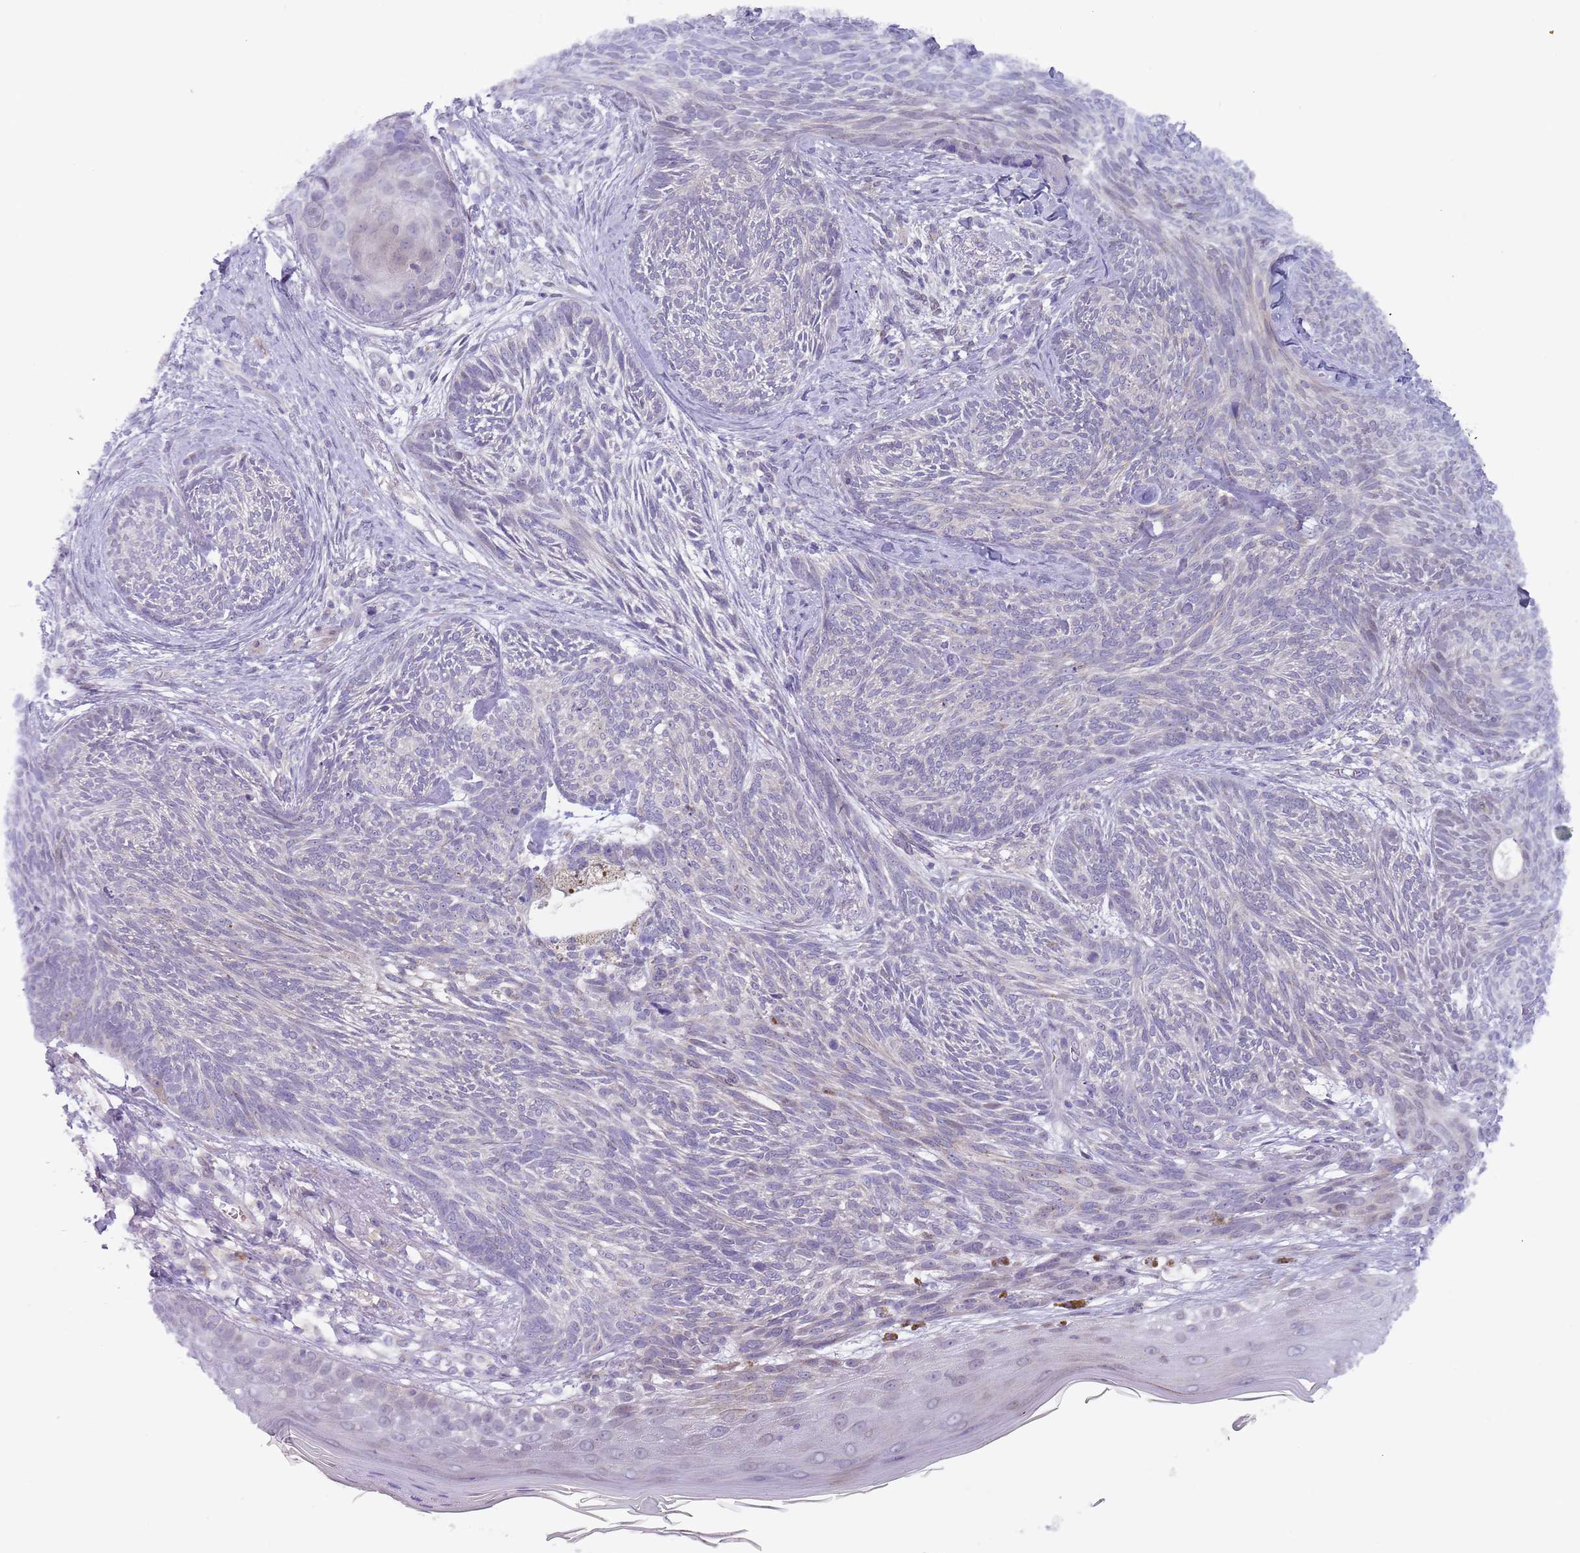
{"staining": {"intensity": "negative", "quantity": "none", "location": "none"}, "tissue": "skin cancer", "cell_type": "Tumor cells", "image_type": "cancer", "snomed": [{"axis": "morphology", "description": "Basal cell carcinoma"}, {"axis": "topography", "description": "Skin"}], "caption": "This is an IHC photomicrograph of human skin cancer (basal cell carcinoma). There is no expression in tumor cells.", "gene": "PRAC1", "patient": {"sex": "male", "age": 73}}